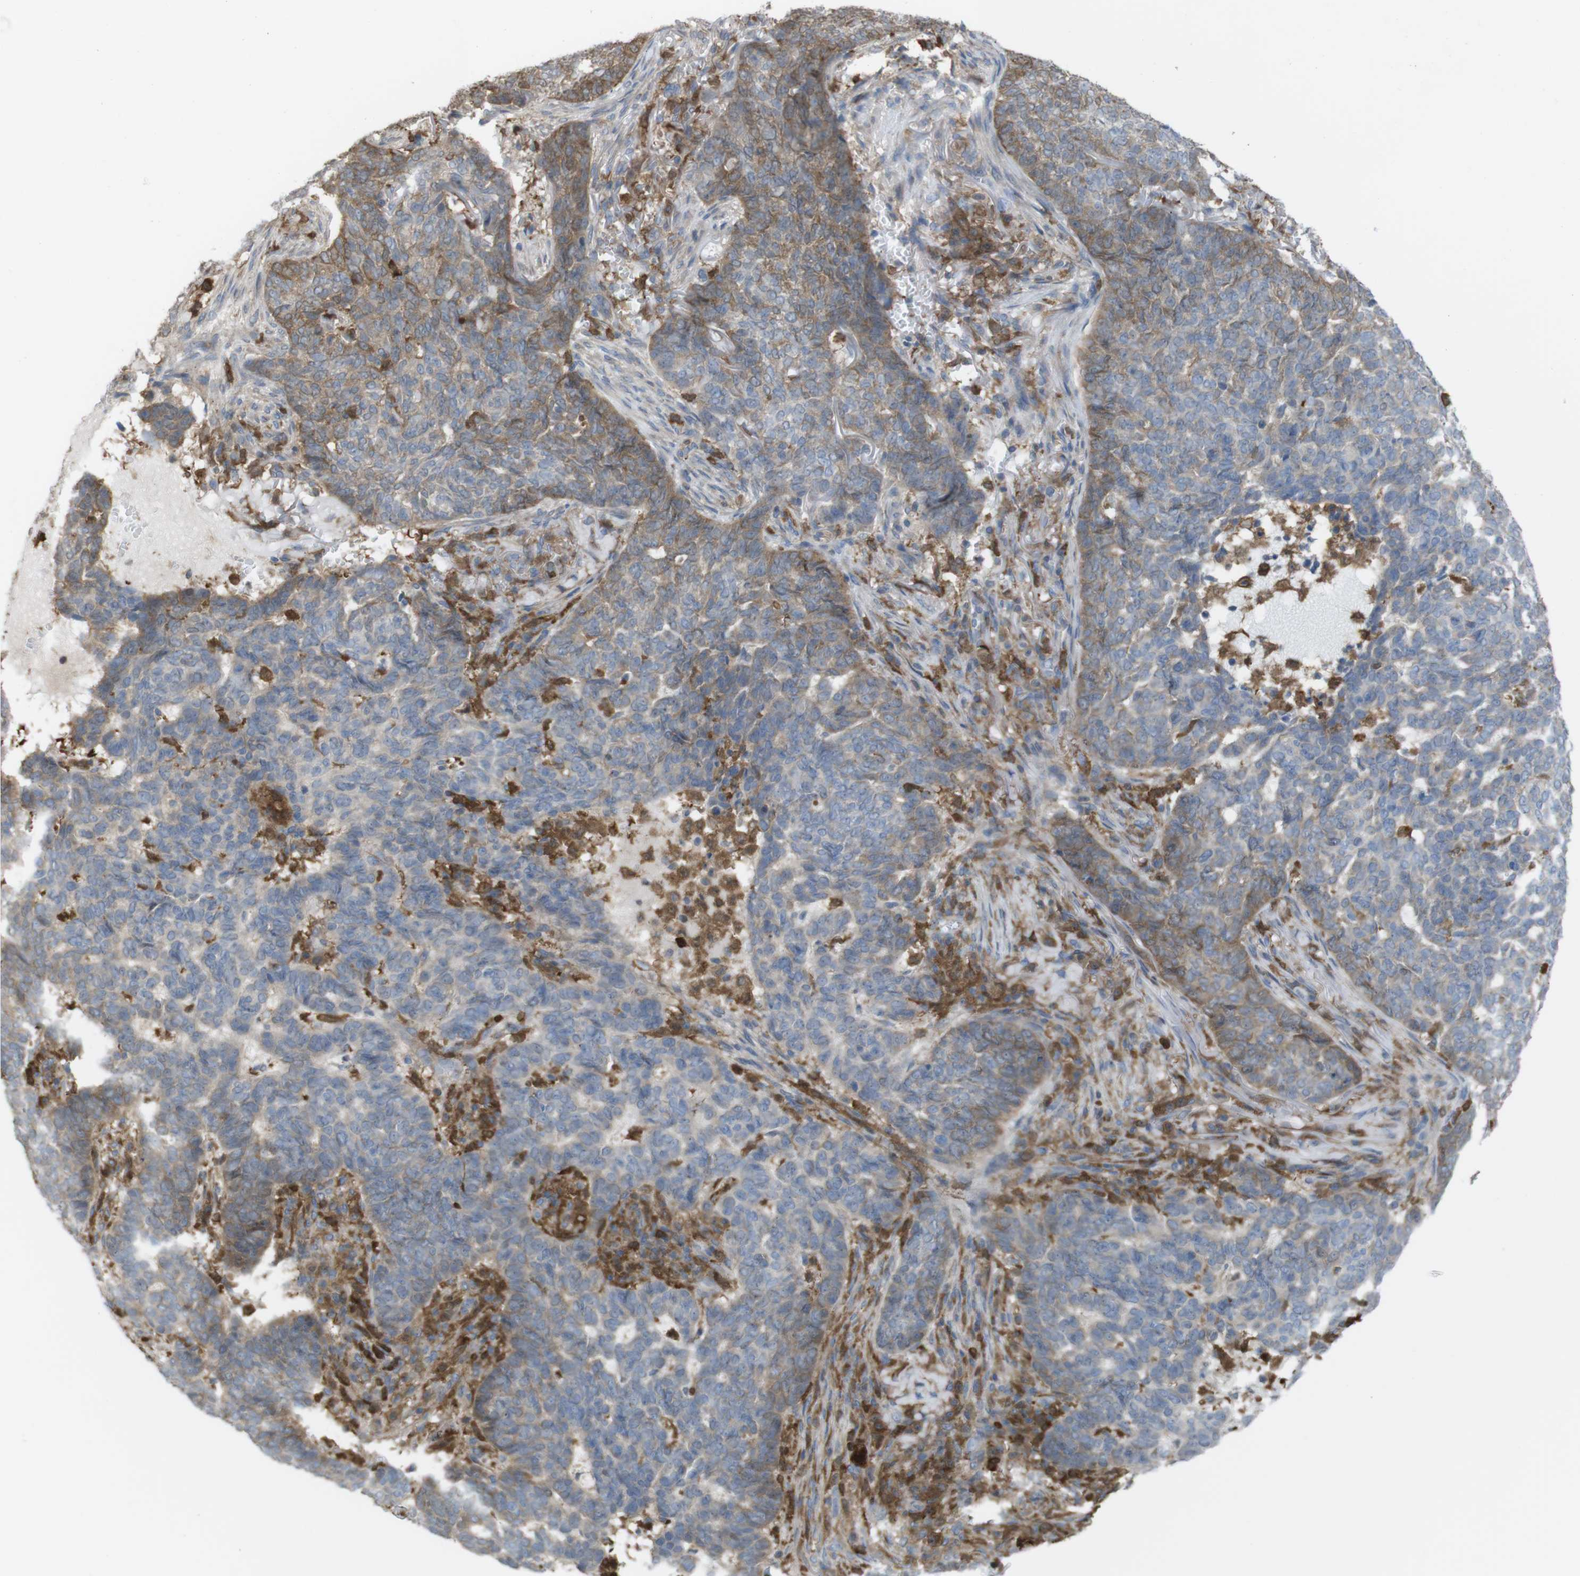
{"staining": {"intensity": "moderate", "quantity": "<25%", "location": "cytoplasmic/membranous"}, "tissue": "skin cancer", "cell_type": "Tumor cells", "image_type": "cancer", "snomed": [{"axis": "morphology", "description": "Basal cell carcinoma"}, {"axis": "topography", "description": "Skin"}], "caption": "Immunohistochemistry (IHC) histopathology image of basal cell carcinoma (skin) stained for a protein (brown), which shows low levels of moderate cytoplasmic/membranous positivity in approximately <25% of tumor cells.", "gene": "PRKCD", "patient": {"sex": "male", "age": 85}}